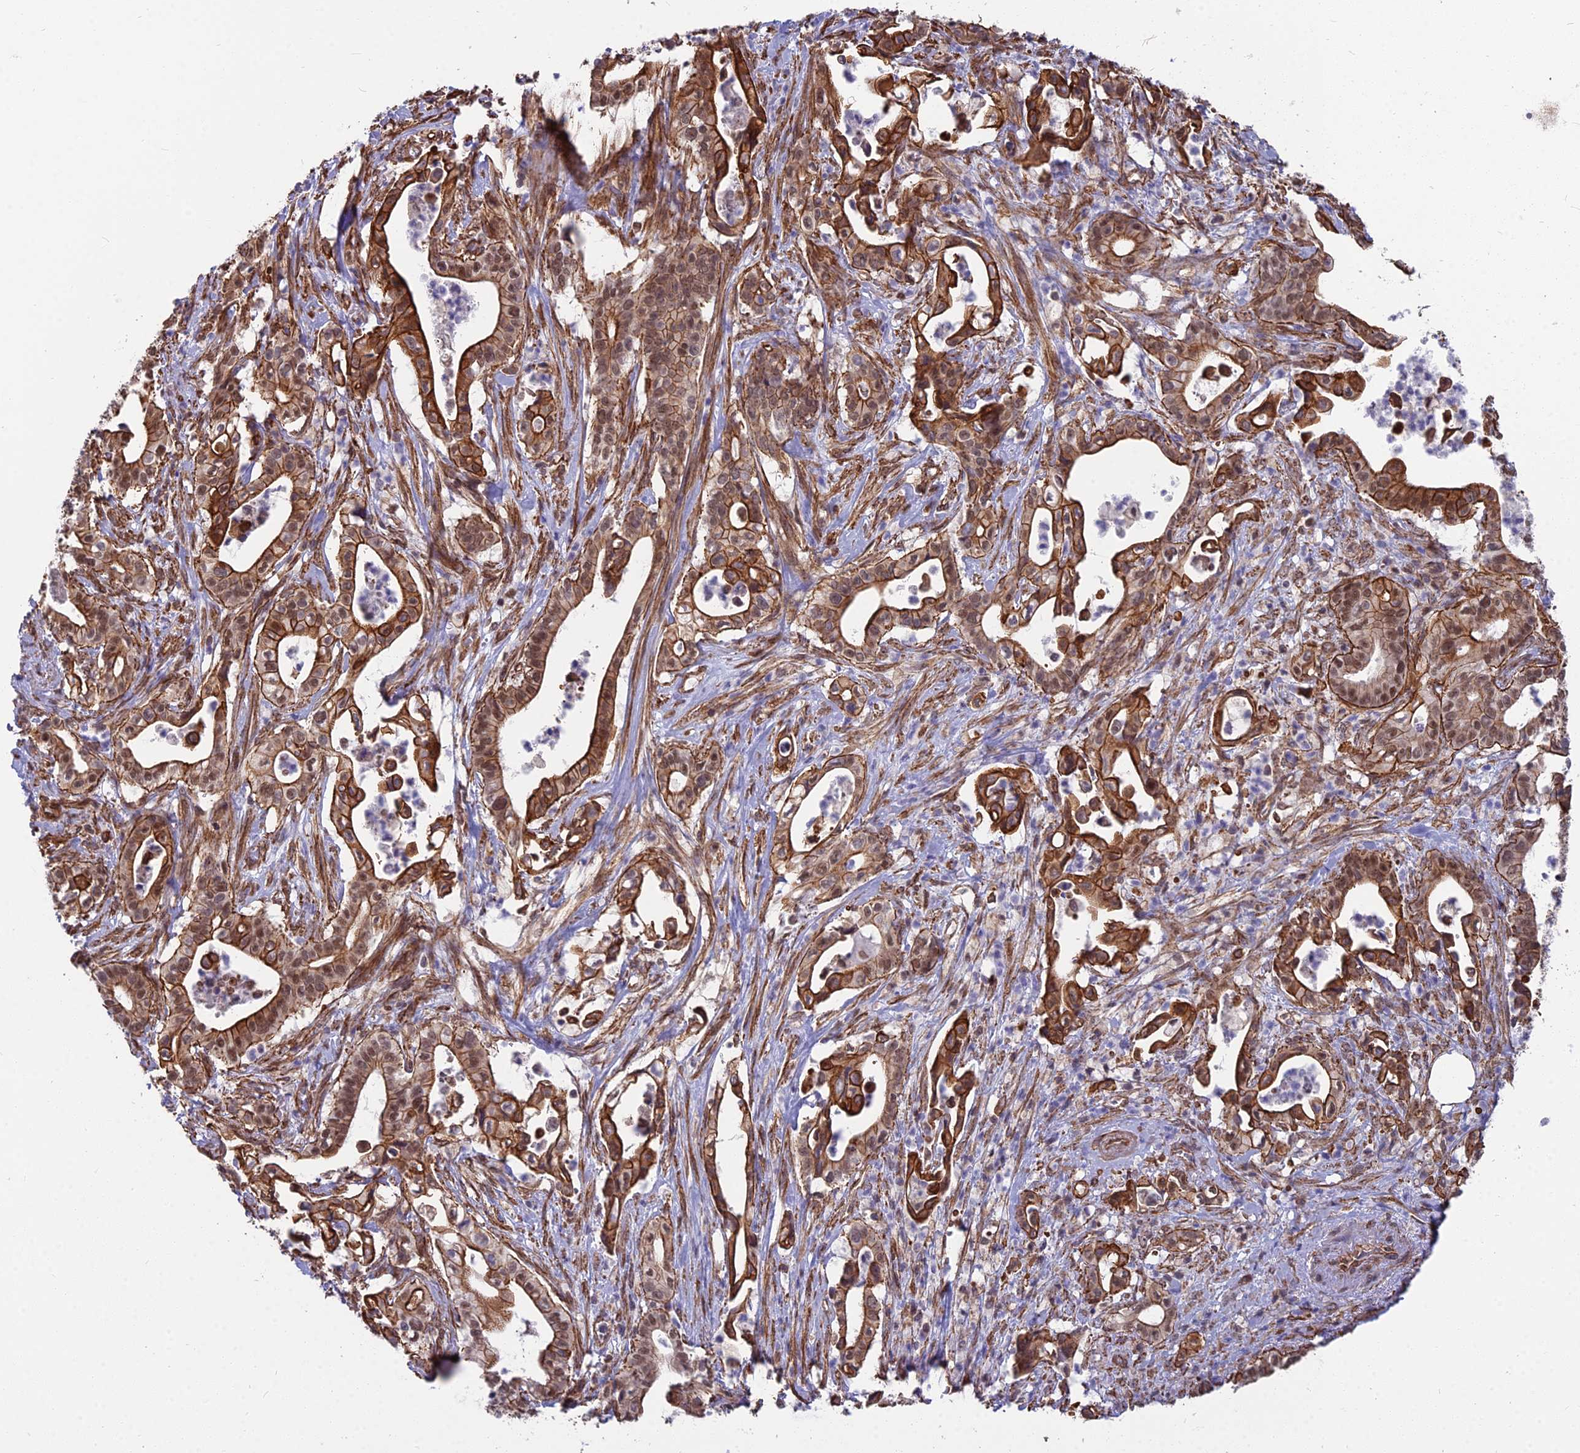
{"staining": {"intensity": "strong", "quantity": ">75%", "location": "cytoplasmic/membranous,nuclear"}, "tissue": "pancreatic cancer", "cell_type": "Tumor cells", "image_type": "cancer", "snomed": [{"axis": "morphology", "description": "Adenocarcinoma, NOS"}, {"axis": "topography", "description": "Pancreas"}], "caption": "A histopathology image showing strong cytoplasmic/membranous and nuclear staining in about >75% of tumor cells in adenocarcinoma (pancreatic), as visualized by brown immunohistochemical staining.", "gene": "YJU2", "patient": {"sex": "female", "age": 77}}